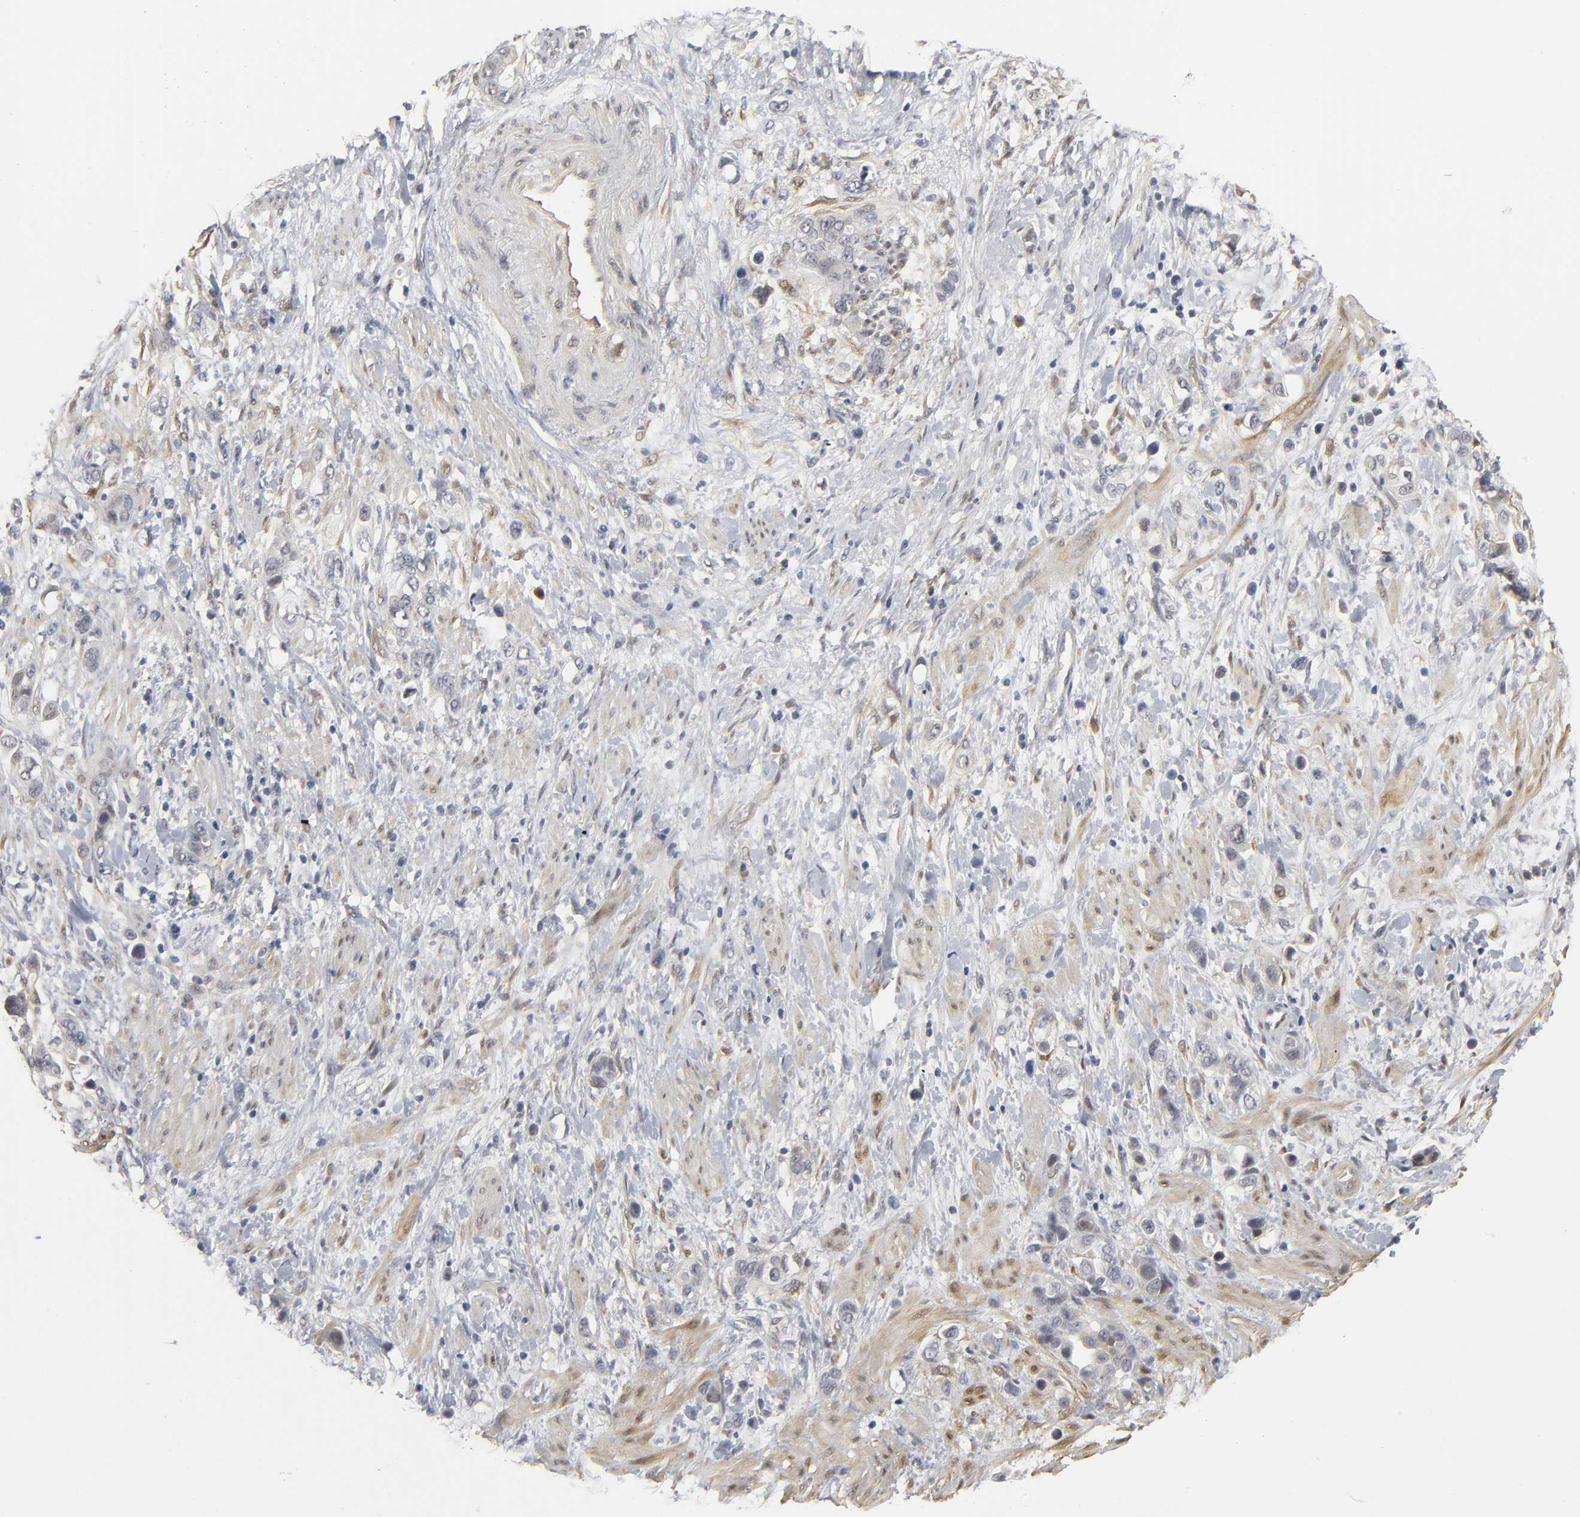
{"staining": {"intensity": "weak", "quantity": "25%-75%", "location": "cytoplasmic/membranous"}, "tissue": "stomach cancer", "cell_type": "Tumor cells", "image_type": "cancer", "snomed": [{"axis": "morphology", "description": "Adenocarcinoma, NOS"}, {"axis": "topography", "description": "Stomach, lower"}], "caption": "Immunohistochemistry (DAB) staining of stomach adenocarcinoma shows weak cytoplasmic/membranous protein expression in about 25%-75% of tumor cells. (IHC, brightfield microscopy, high magnification).", "gene": "PDLIM3", "patient": {"sex": "female", "age": 93}}